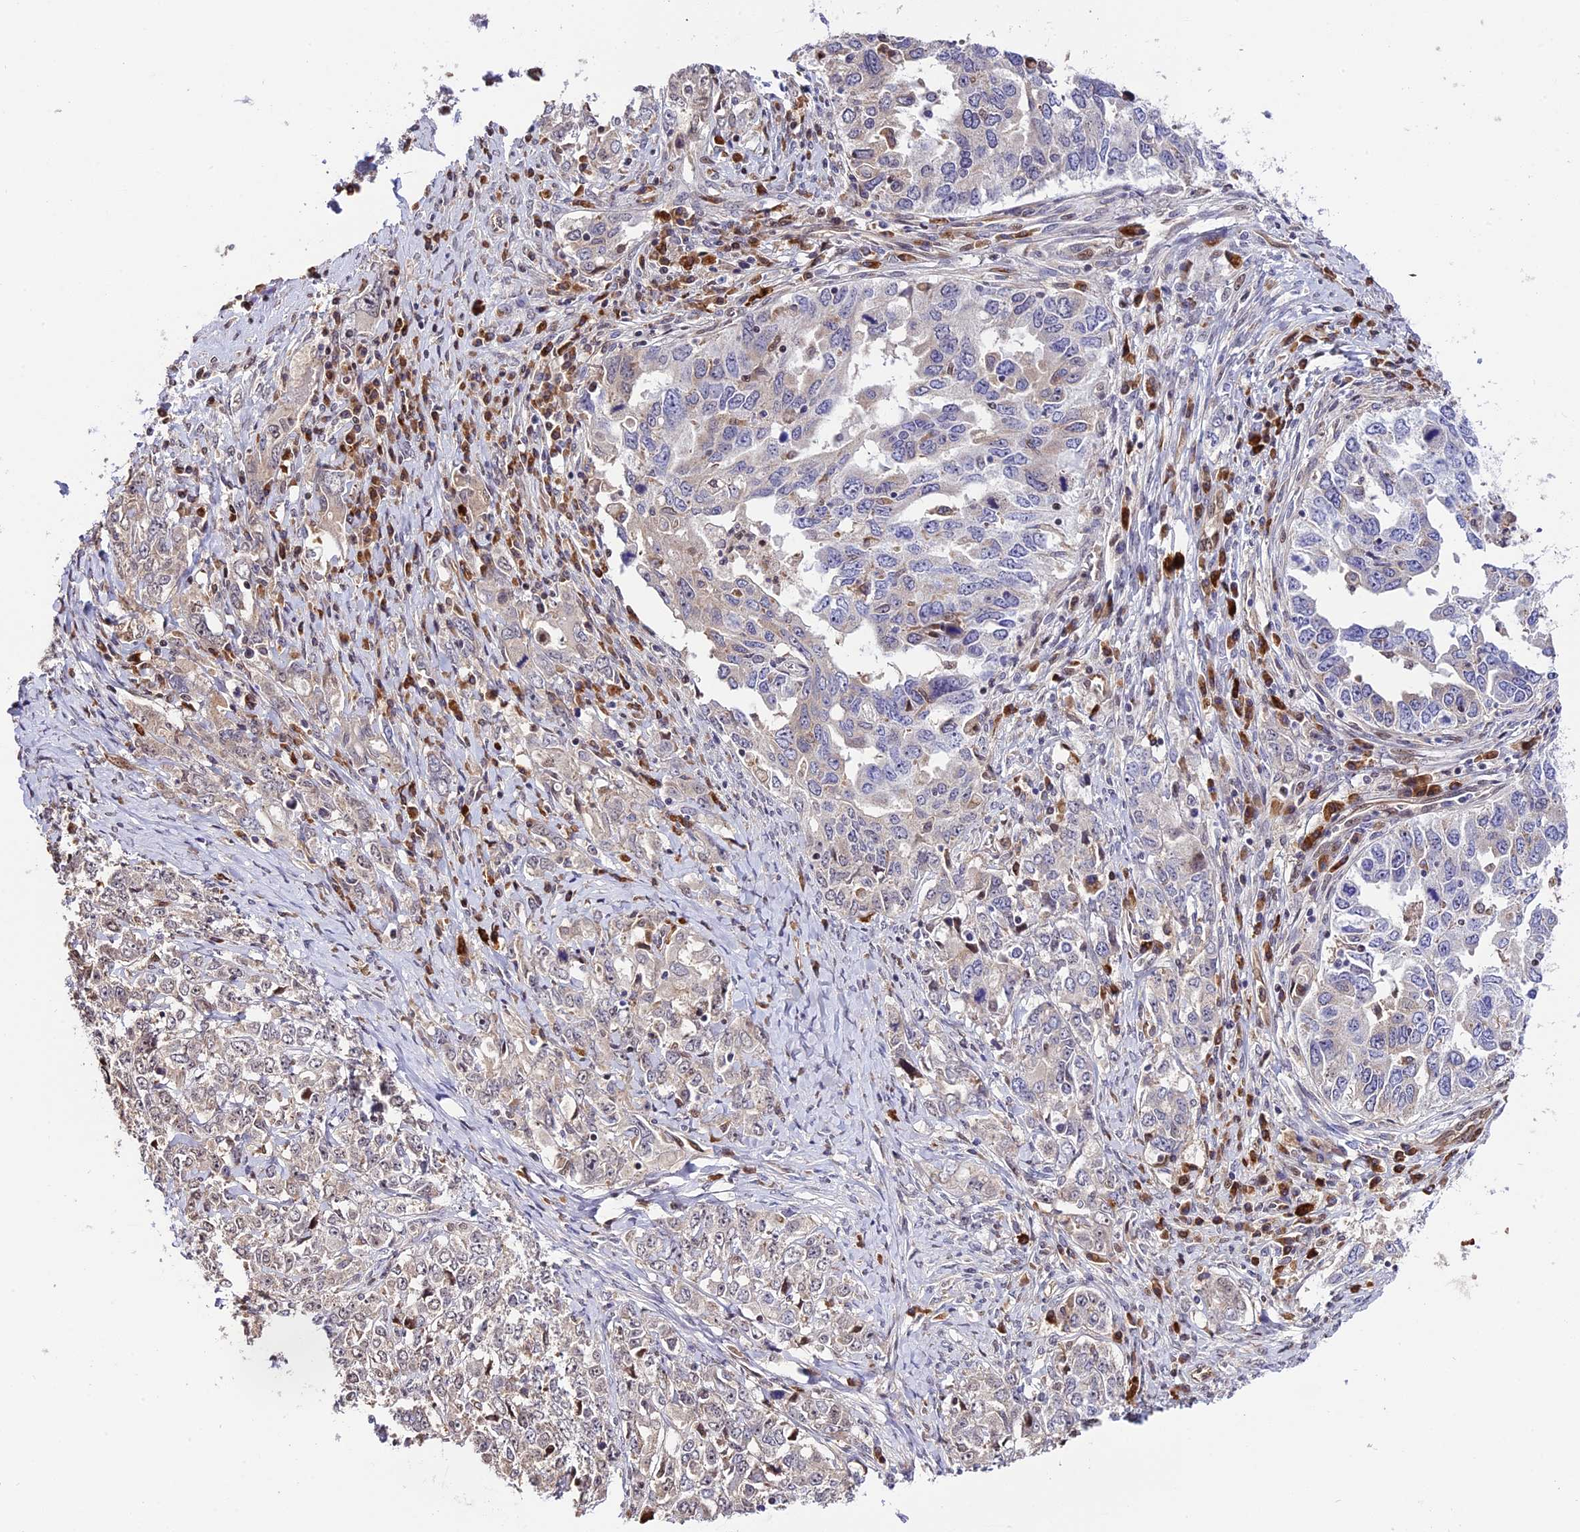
{"staining": {"intensity": "weak", "quantity": "<25%", "location": "nuclear"}, "tissue": "ovarian cancer", "cell_type": "Tumor cells", "image_type": "cancer", "snomed": [{"axis": "morphology", "description": "Carcinoma, endometroid"}, {"axis": "topography", "description": "Ovary"}], "caption": "This micrograph is of ovarian cancer (endometroid carcinoma) stained with IHC to label a protein in brown with the nuclei are counter-stained blue. There is no staining in tumor cells.", "gene": "HERPUD1", "patient": {"sex": "female", "age": 62}}